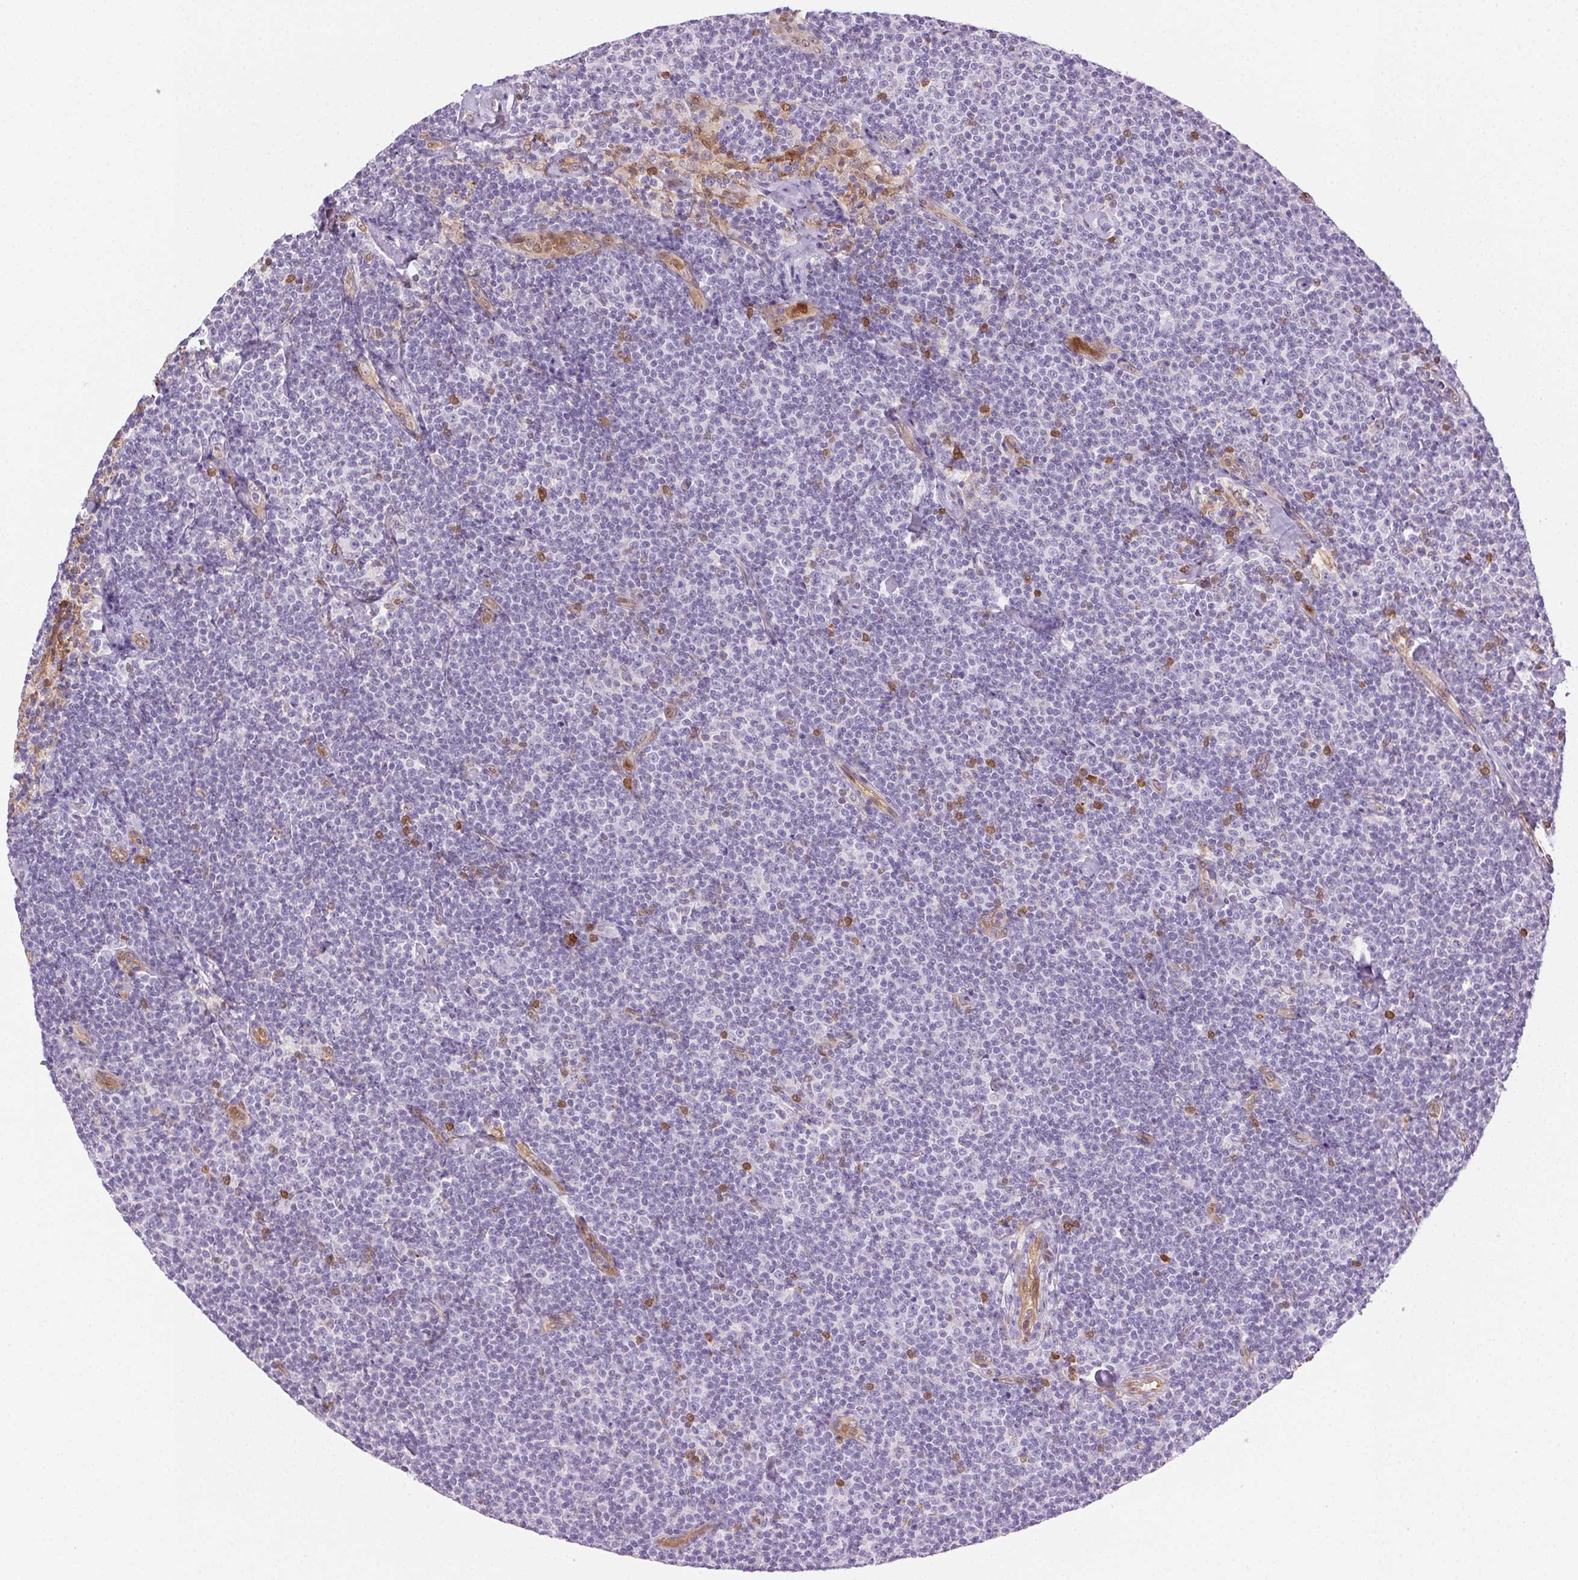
{"staining": {"intensity": "negative", "quantity": "none", "location": "none"}, "tissue": "lymphoma", "cell_type": "Tumor cells", "image_type": "cancer", "snomed": [{"axis": "morphology", "description": "Malignant lymphoma, non-Hodgkin's type, Low grade"}, {"axis": "topography", "description": "Lymph node"}], "caption": "Tumor cells are negative for protein expression in human lymphoma.", "gene": "TMEM45A", "patient": {"sex": "male", "age": 81}}